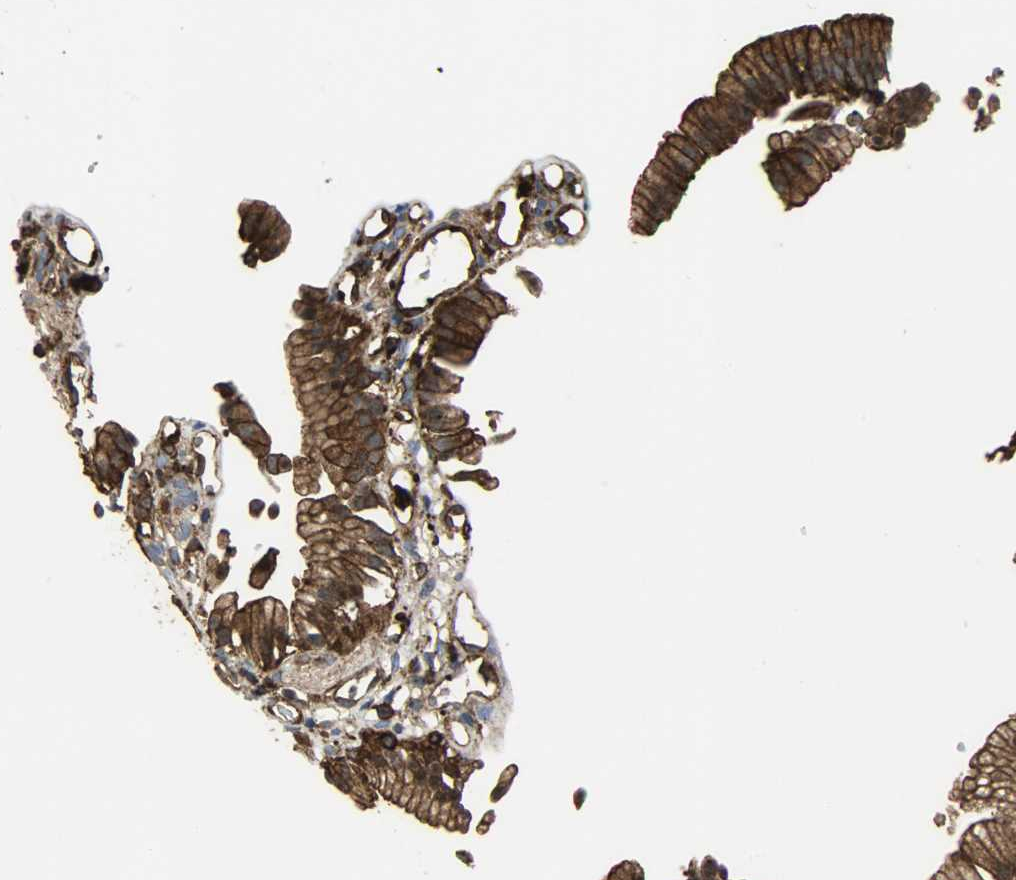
{"staining": {"intensity": "strong", "quantity": ">75%", "location": "cytoplasmic/membranous"}, "tissue": "gallbladder", "cell_type": "Glandular cells", "image_type": "normal", "snomed": [{"axis": "morphology", "description": "Normal tissue, NOS"}, {"axis": "topography", "description": "Gallbladder"}], "caption": "Normal gallbladder shows strong cytoplasmic/membranous positivity in approximately >75% of glandular cells Nuclei are stained in blue..", "gene": "VASP", "patient": {"sex": "male", "age": 65}}